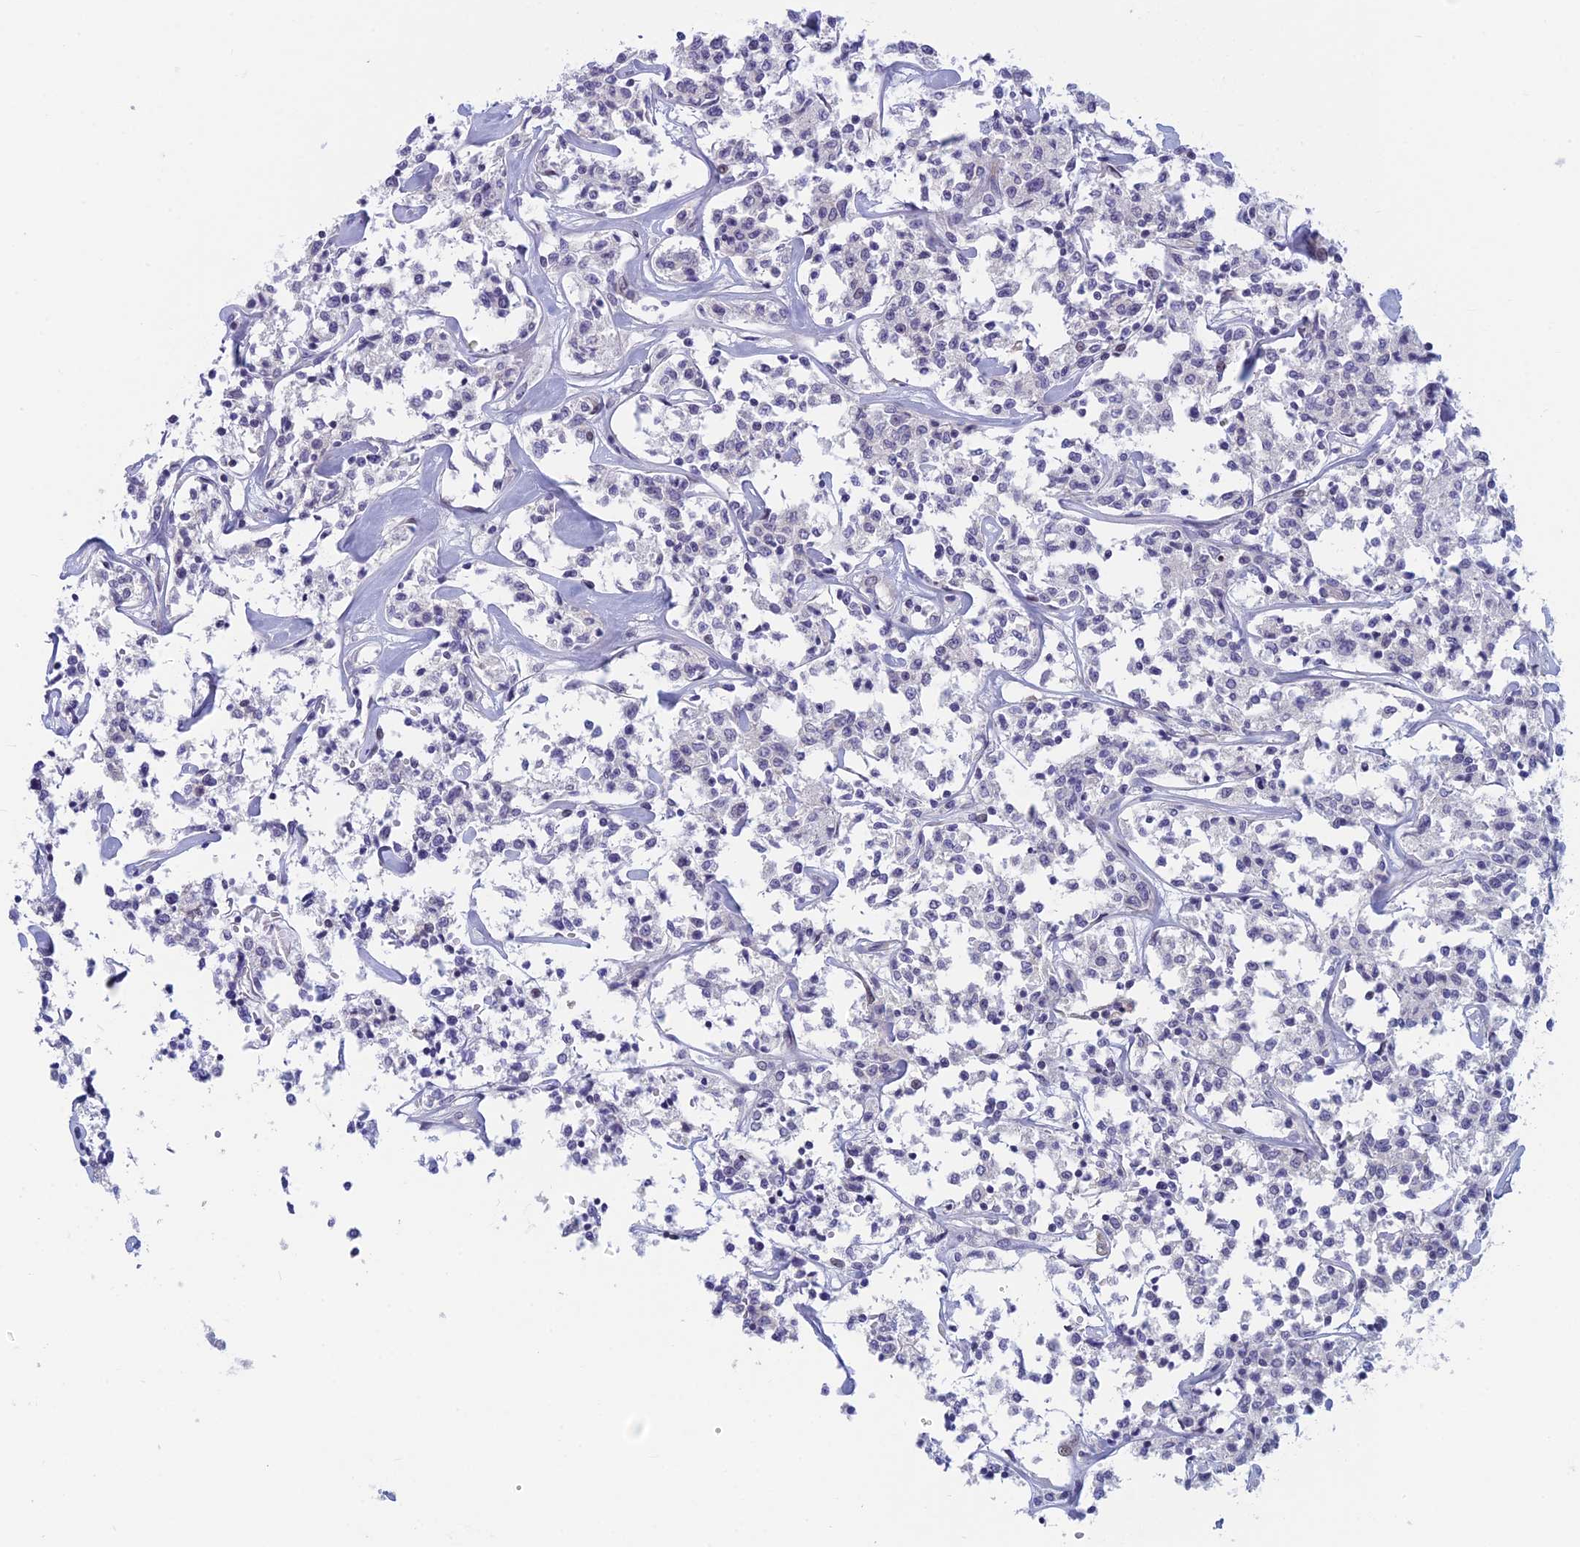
{"staining": {"intensity": "negative", "quantity": "none", "location": "none"}, "tissue": "lymphoma", "cell_type": "Tumor cells", "image_type": "cancer", "snomed": [{"axis": "morphology", "description": "Malignant lymphoma, non-Hodgkin's type, Low grade"}, {"axis": "topography", "description": "Small intestine"}], "caption": "Tumor cells show no significant positivity in lymphoma.", "gene": "PPP1R26", "patient": {"sex": "female", "age": 59}}